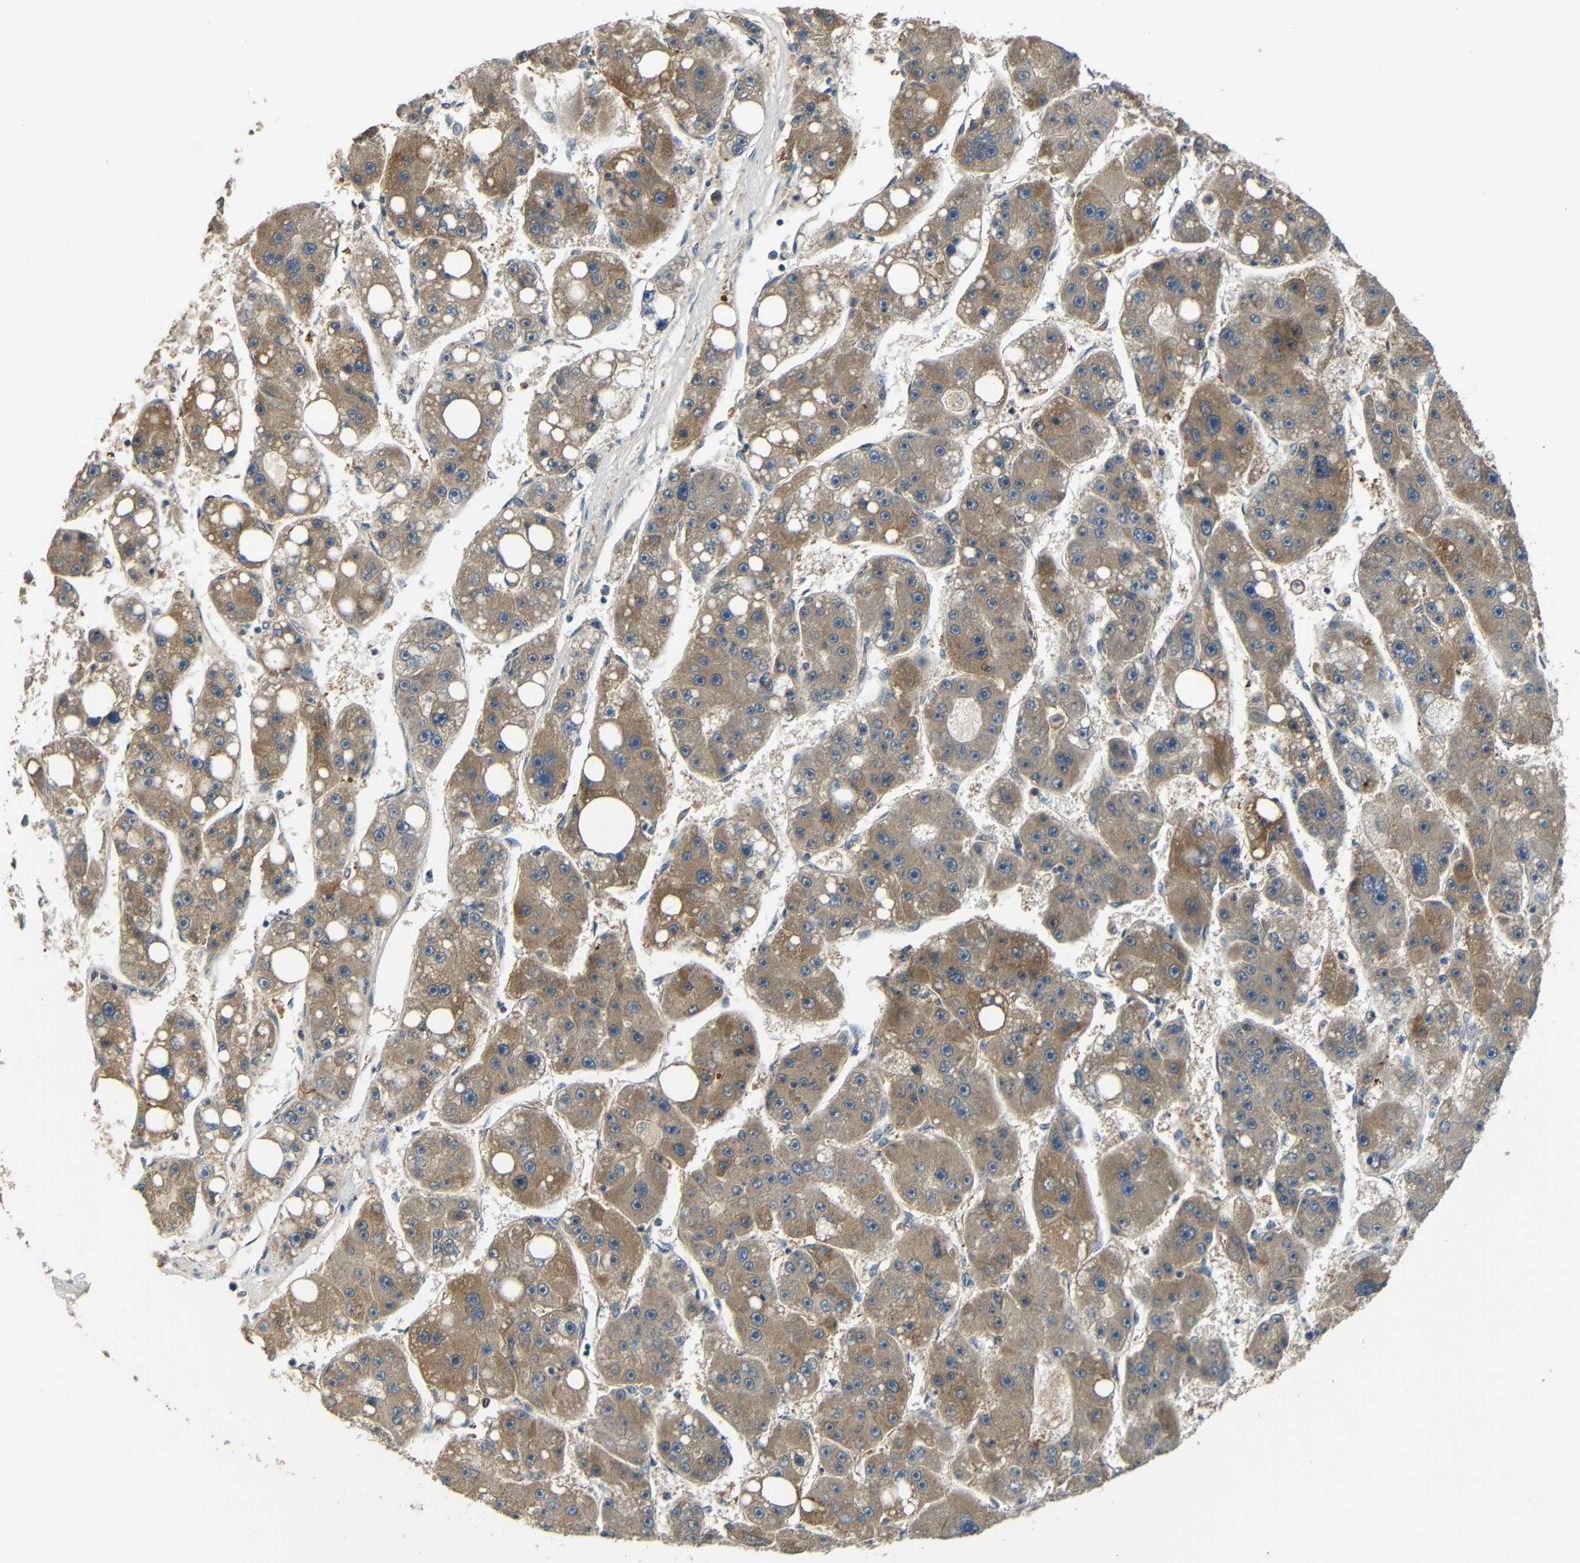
{"staining": {"intensity": "moderate", "quantity": ">75%", "location": "cytoplasmic/membranous"}, "tissue": "liver cancer", "cell_type": "Tumor cells", "image_type": "cancer", "snomed": [{"axis": "morphology", "description": "Carcinoma, Hepatocellular, NOS"}, {"axis": "topography", "description": "Liver"}], "caption": "The immunohistochemical stain highlights moderate cytoplasmic/membranous staining in tumor cells of liver cancer tissue.", "gene": "FNDC3A", "patient": {"sex": "female", "age": 61}}